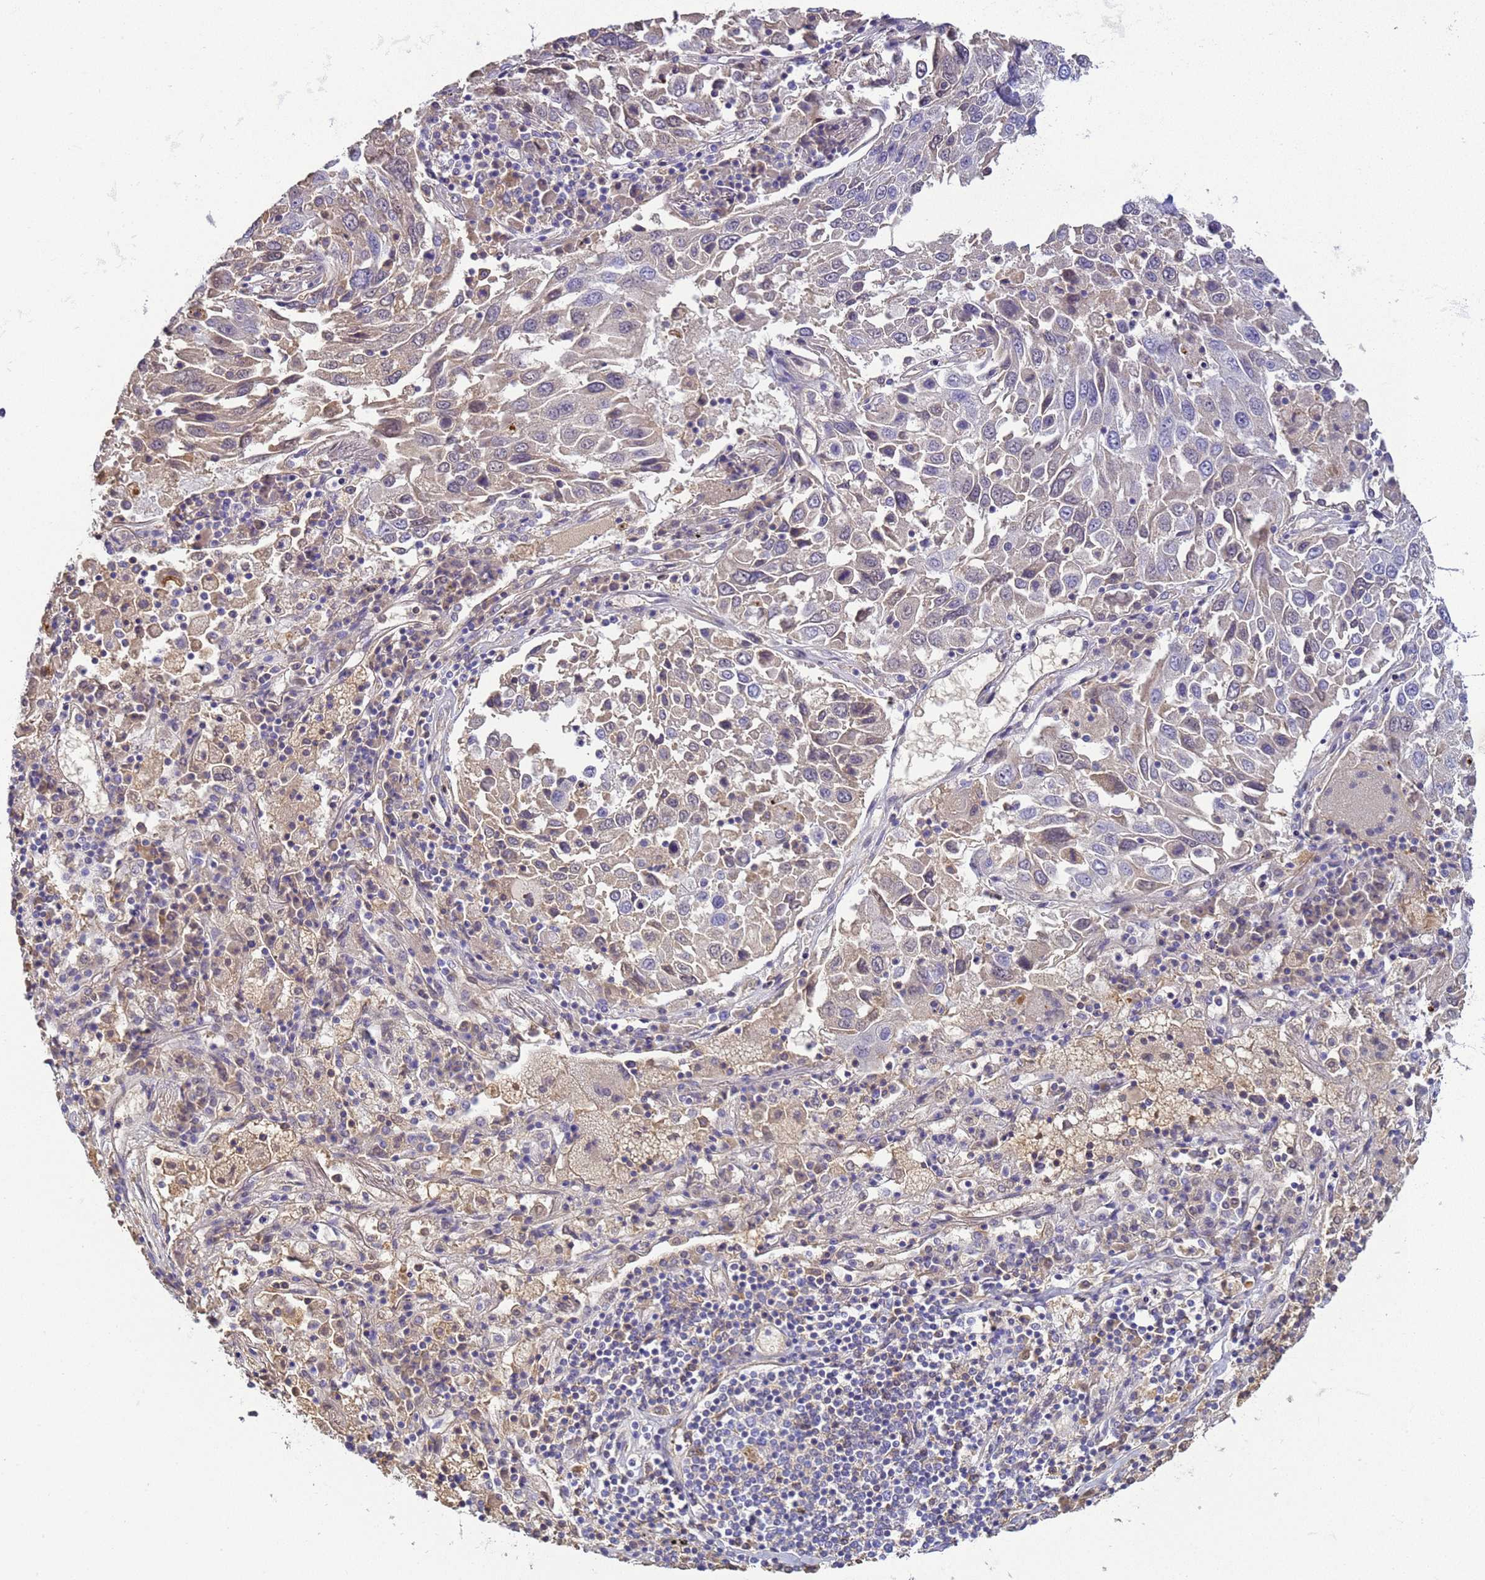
{"staining": {"intensity": "weak", "quantity": "<25%", "location": "cytoplasmic/membranous"}, "tissue": "lung cancer", "cell_type": "Tumor cells", "image_type": "cancer", "snomed": [{"axis": "morphology", "description": "Squamous cell carcinoma, NOS"}, {"axis": "topography", "description": "Lung"}], "caption": "Immunohistochemistry (IHC) image of neoplastic tissue: squamous cell carcinoma (lung) stained with DAB (3,3'-diaminobenzidine) displays no significant protein expression in tumor cells.", "gene": "TBCD", "patient": {"sex": "male", "age": 65}}